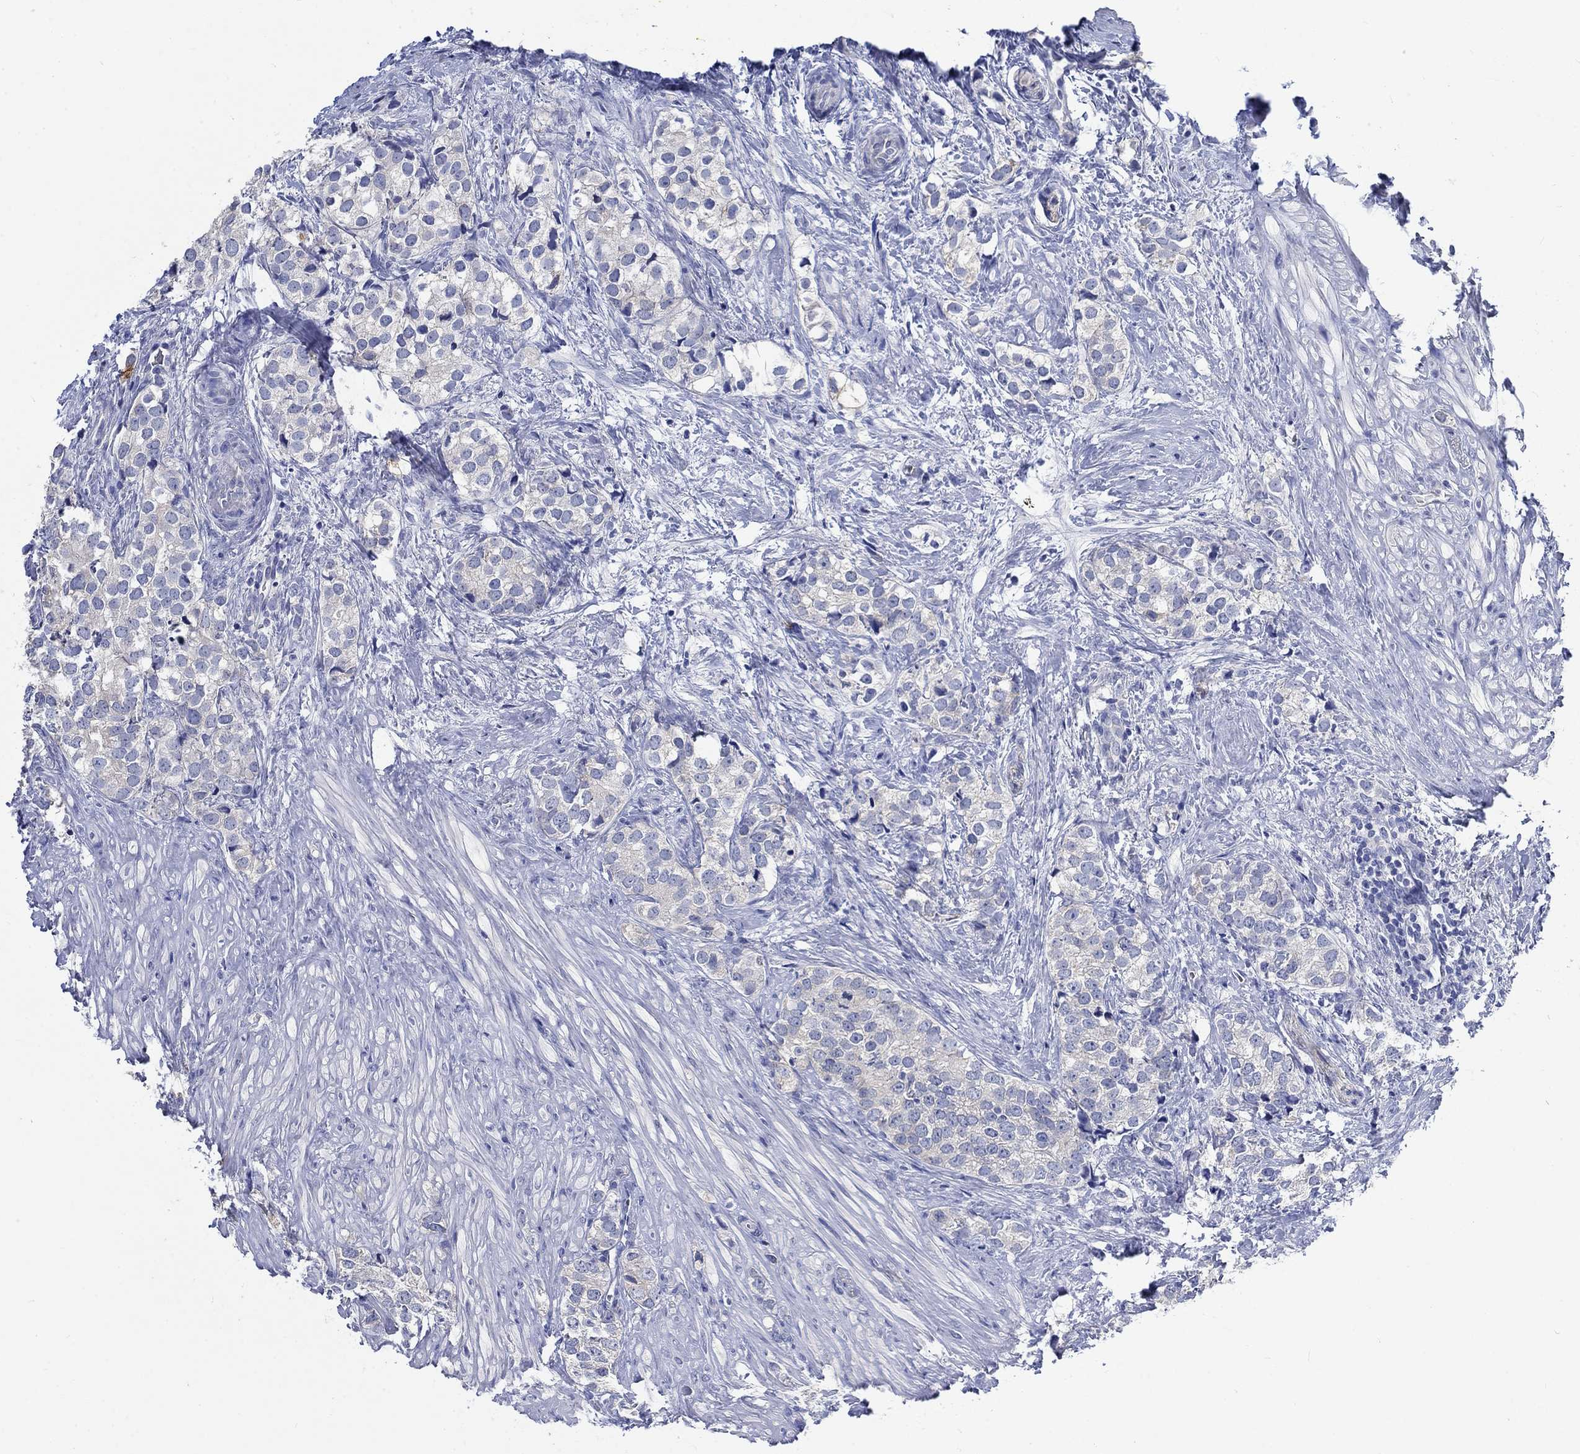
{"staining": {"intensity": "weak", "quantity": "<25%", "location": "cytoplasmic/membranous"}, "tissue": "prostate cancer", "cell_type": "Tumor cells", "image_type": "cancer", "snomed": [{"axis": "morphology", "description": "Adenocarcinoma, NOS"}, {"axis": "topography", "description": "Prostate and seminal vesicle, NOS"}], "caption": "A micrograph of prostate cancer stained for a protein demonstrates no brown staining in tumor cells.", "gene": "KCNA1", "patient": {"sex": "male", "age": 63}}